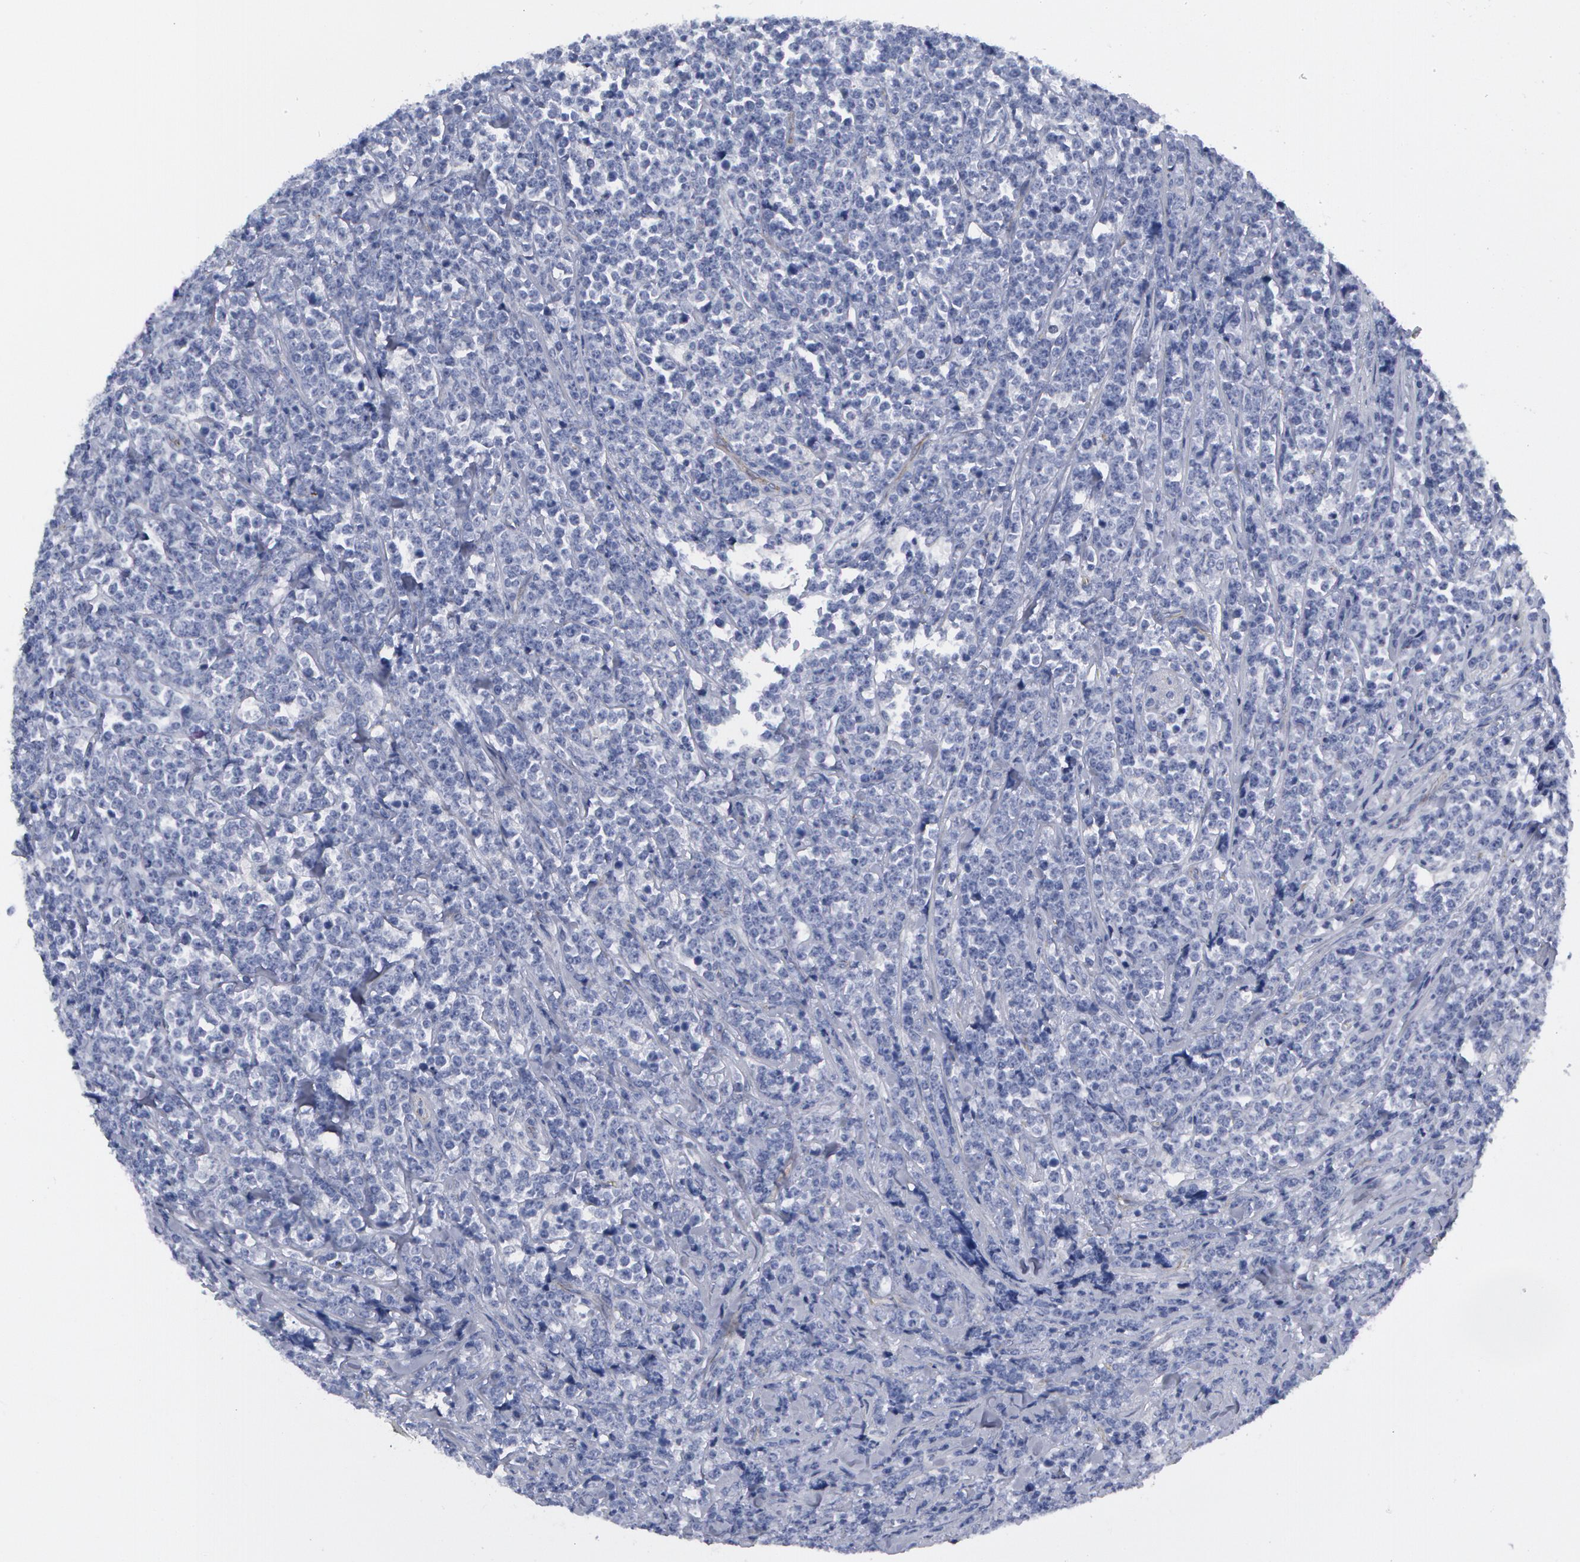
{"staining": {"intensity": "negative", "quantity": "none", "location": "none"}, "tissue": "lymphoma", "cell_type": "Tumor cells", "image_type": "cancer", "snomed": [{"axis": "morphology", "description": "Malignant lymphoma, non-Hodgkin's type, High grade"}, {"axis": "topography", "description": "Small intestine"}, {"axis": "topography", "description": "Colon"}], "caption": "Immunohistochemistry micrograph of lymphoma stained for a protein (brown), which shows no expression in tumor cells.", "gene": "SMC1B", "patient": {"sex": "male", "age": 8}}